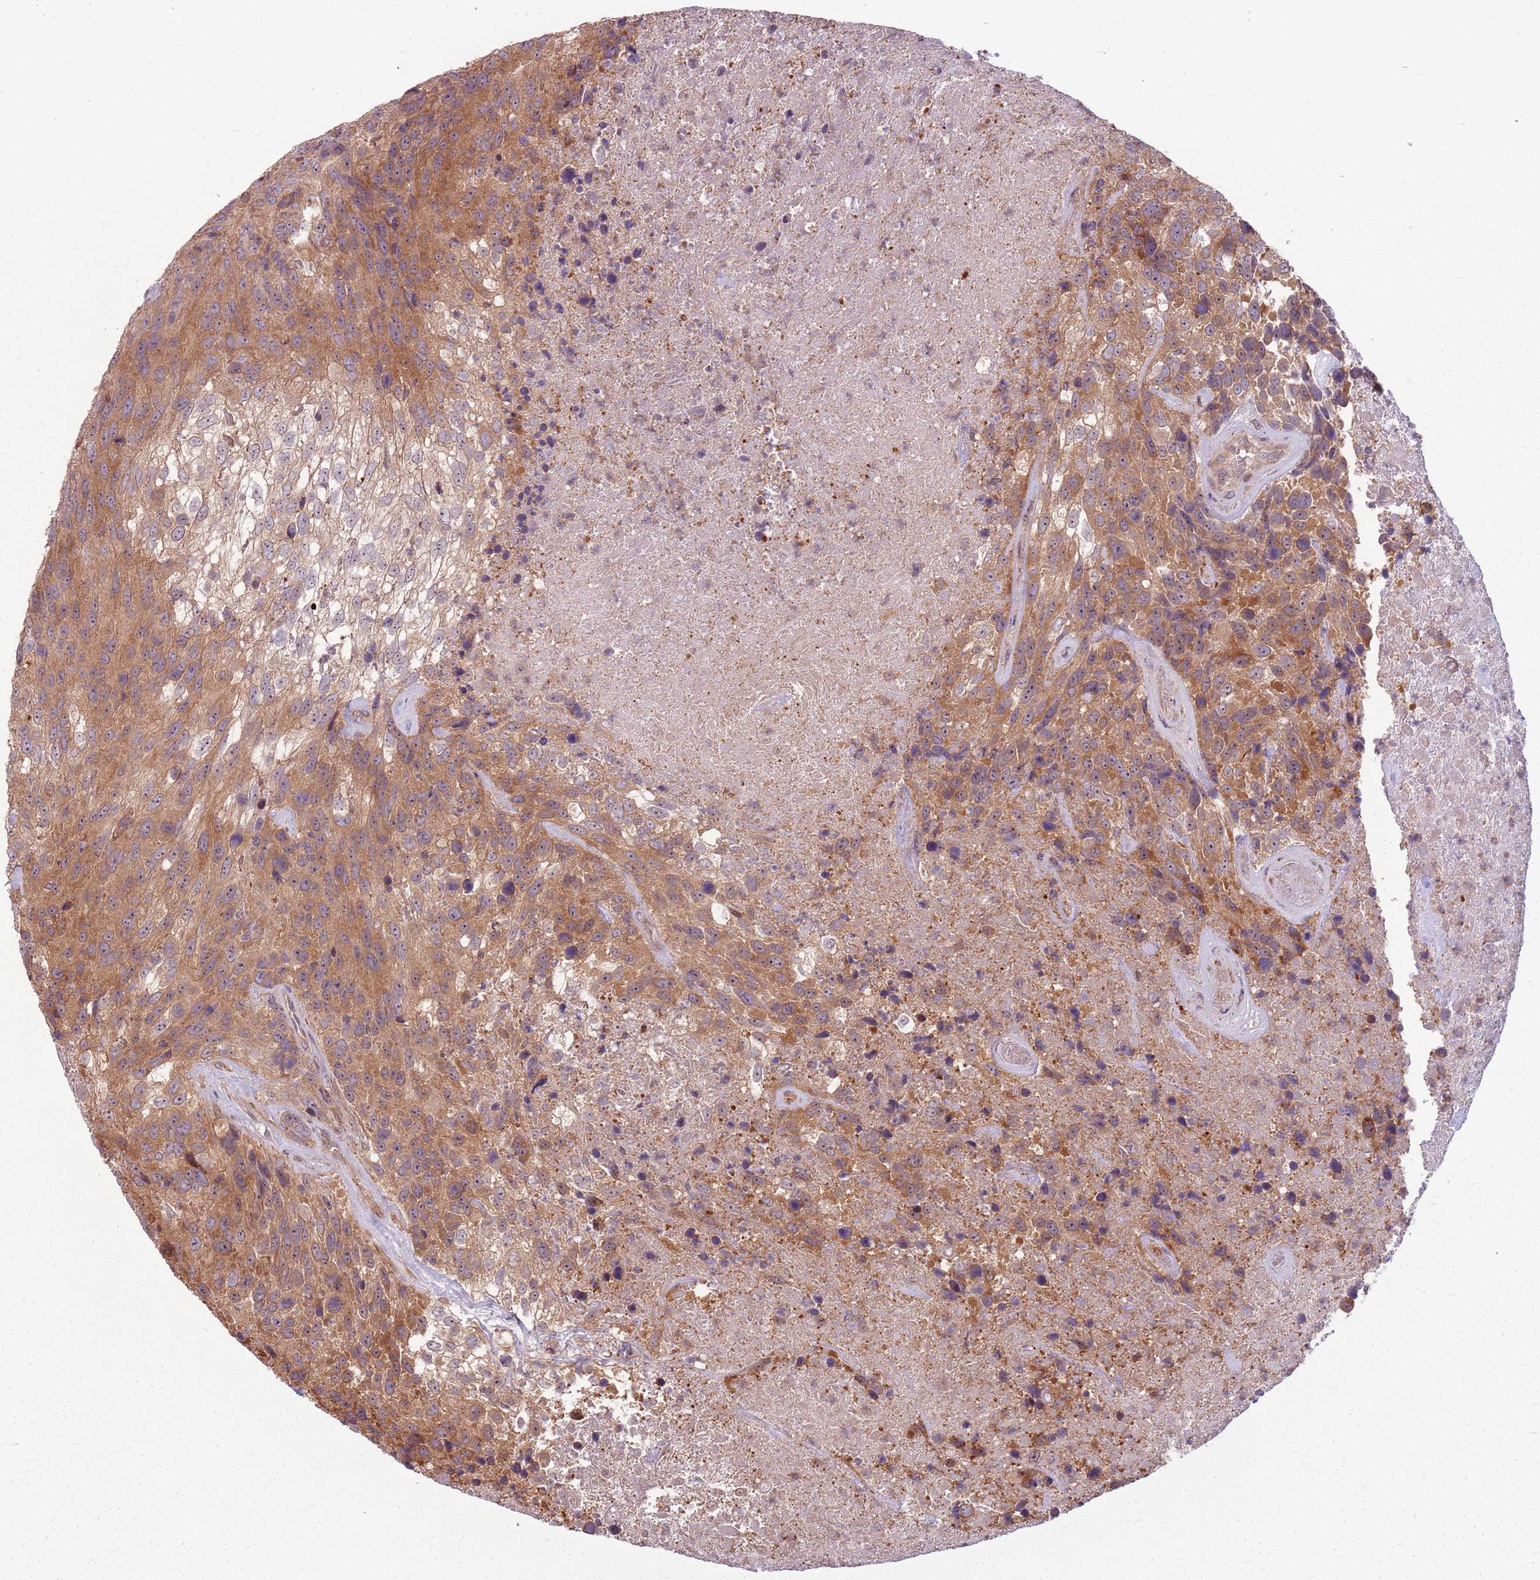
{"staining": {"intensity": "moderate", "quantity": ">75%", "location": "cytoplasmic/membranous"}, "tissue": "urothelial cancer", "cell_type": "Tumor cells", "image_type": "cancer", "snomed": [{"axis": "morphology", "description": "Urothelial carcinoma, High grade"}, {"axis": "topography", "description": "Urinary bladder"}], "caption": "Urothelial cancer stained for a protein displays moderate cytoplasmic/membranous positivity in tumor cells. The protein is stained brown, and the nuclei are stained in blue (DAB IHC with brightfield microscopy, high magnification).", "gene": "RPL21", "patient": {"sex": "female", "age": 70}}